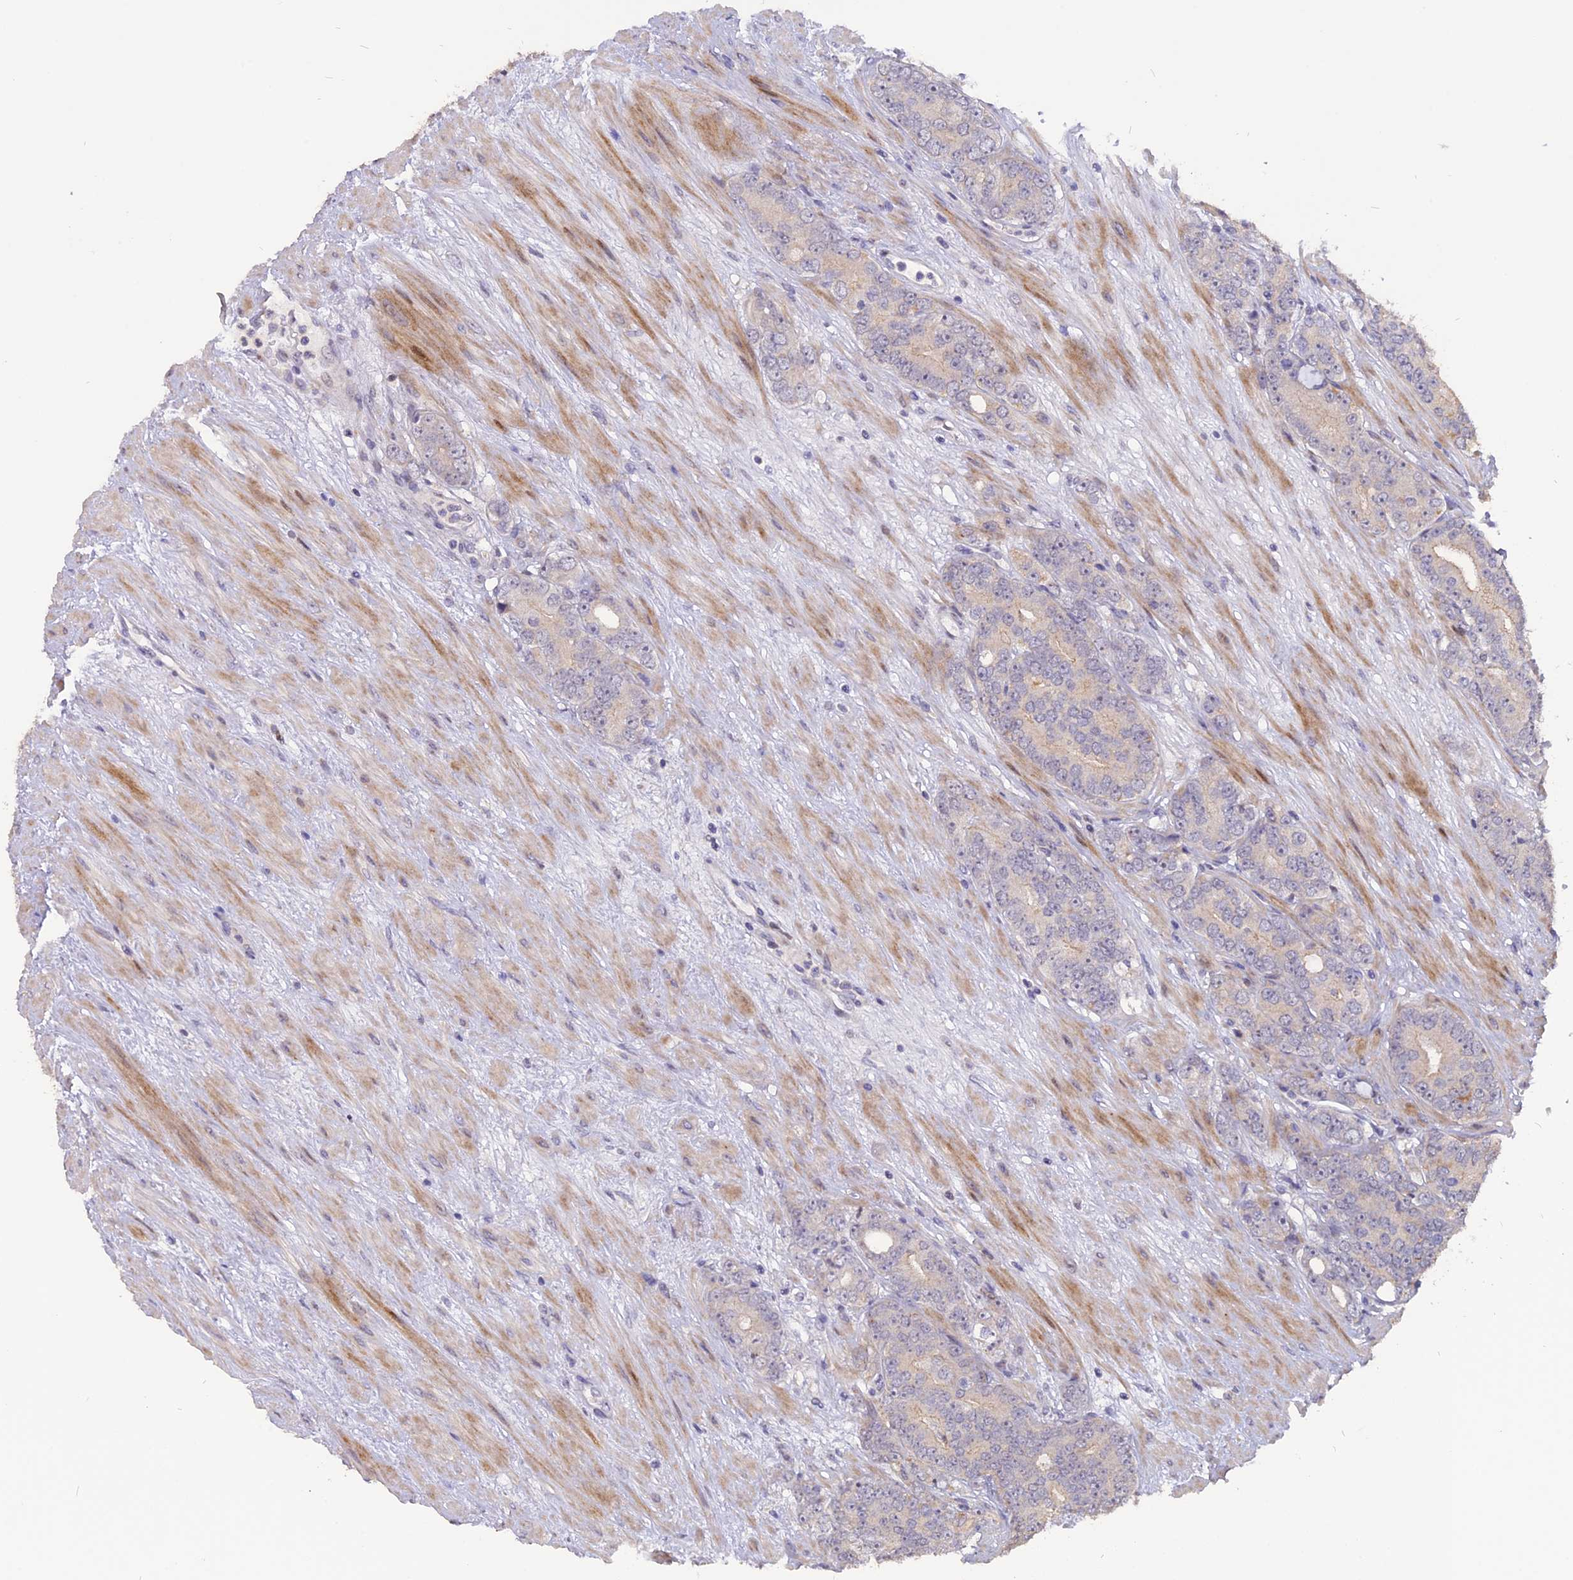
{"staining": {"intensity": "weak", "quantity": "25%-75%", "location": "cytoplasmic/membranous"}, "tissue": "prostate cancer", "cell_type": "Tumor cells", "image_type": "cancer", "snomed": [{"axis": "morphology", "description": "Adenocarcinoma, High grade"}, {"axis": "topography", "description": "Prostate"}], "caption": "A high-resolution photomicrograph shows immunohistochemistry (IHC) staining of prostate cancer (adenocarcinoma (high-grade)), which reveals weak cytoplasmic/membranous staining in approximately 25%-75% of tumor cells.", "gene": "TMEM263", "patient": {"sex": "male", "age": 64}}